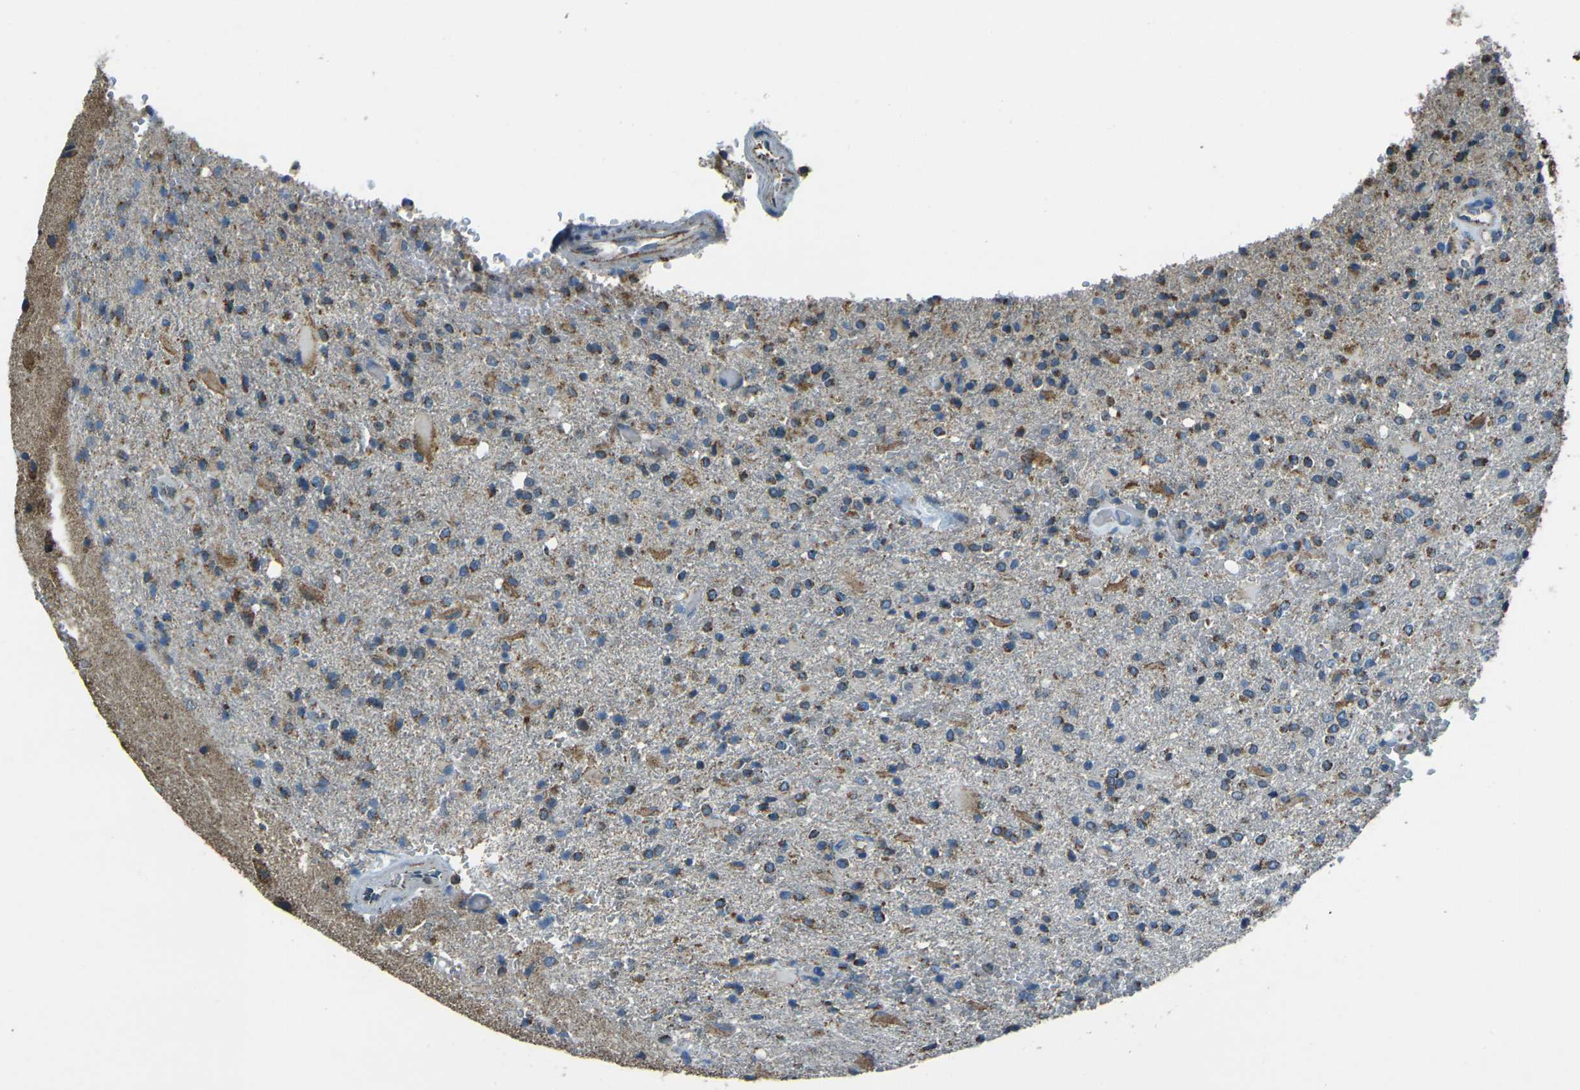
{"staining": {"intensity": "moderate", "quantity": ">75%", "location": "cytoplasmic/membranous"}, "tissue": "glioma", "cell_type": "Tumor cells", "image_type": "cancer", "snomed": [{"axis": "morphology", "description": "Glioma, malignant, High grade"}, {"axis": "topography", "description": "Brain"}], "caption": "A photomicrograph of human high-grade glioma (malignant) stained for a protein exhibits moderate cytoplasmic/membranous brown staining in tumor cells.", "gene": "IRF3", "patient": {"sex": "male", "age": 71}}